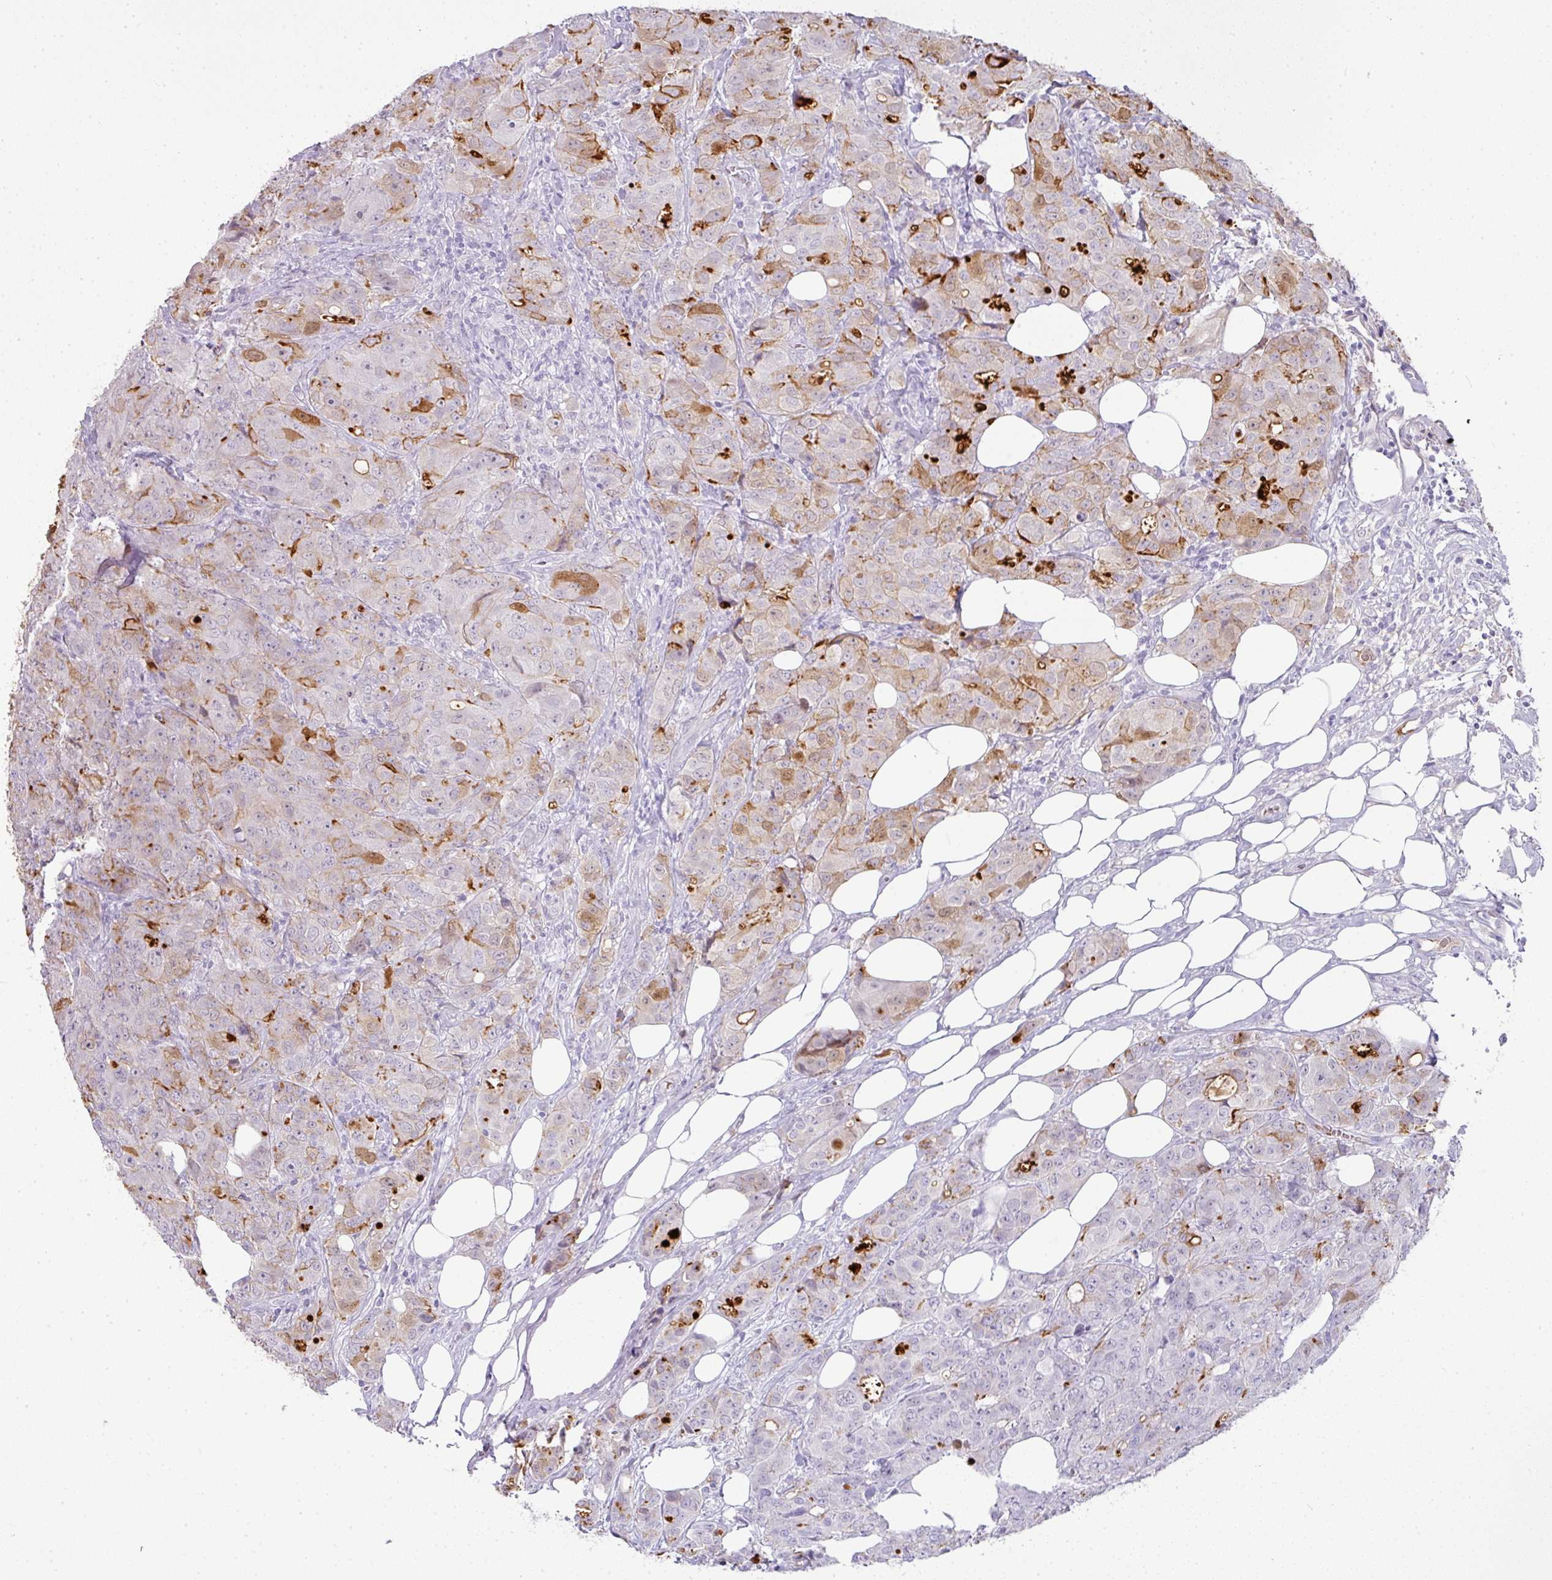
{"staining": {"intensity": "moderate", "quantity": "<25%", "location": "cytoplasmic/membranous"}, "tissue": "breast cancer", "cell_type": "Tumor cells", "image_type": "cancer", "snomed": [{"axis": "morphology", "description": "Duct carcinoma"}, {"axis": "topography", "description": "Breast"}], "caption": "Immunohistochemistry (IHC) photomicrograph of human breast cancer (invasive ductal carcinoma) stained for a protein (brown), which demonstrates low levels of moderate cytoplasmic/membranous expression in approximately <25% of tumor cells.", "gene": "FGF17", "patient": {"sex": "female", "age": 43}}